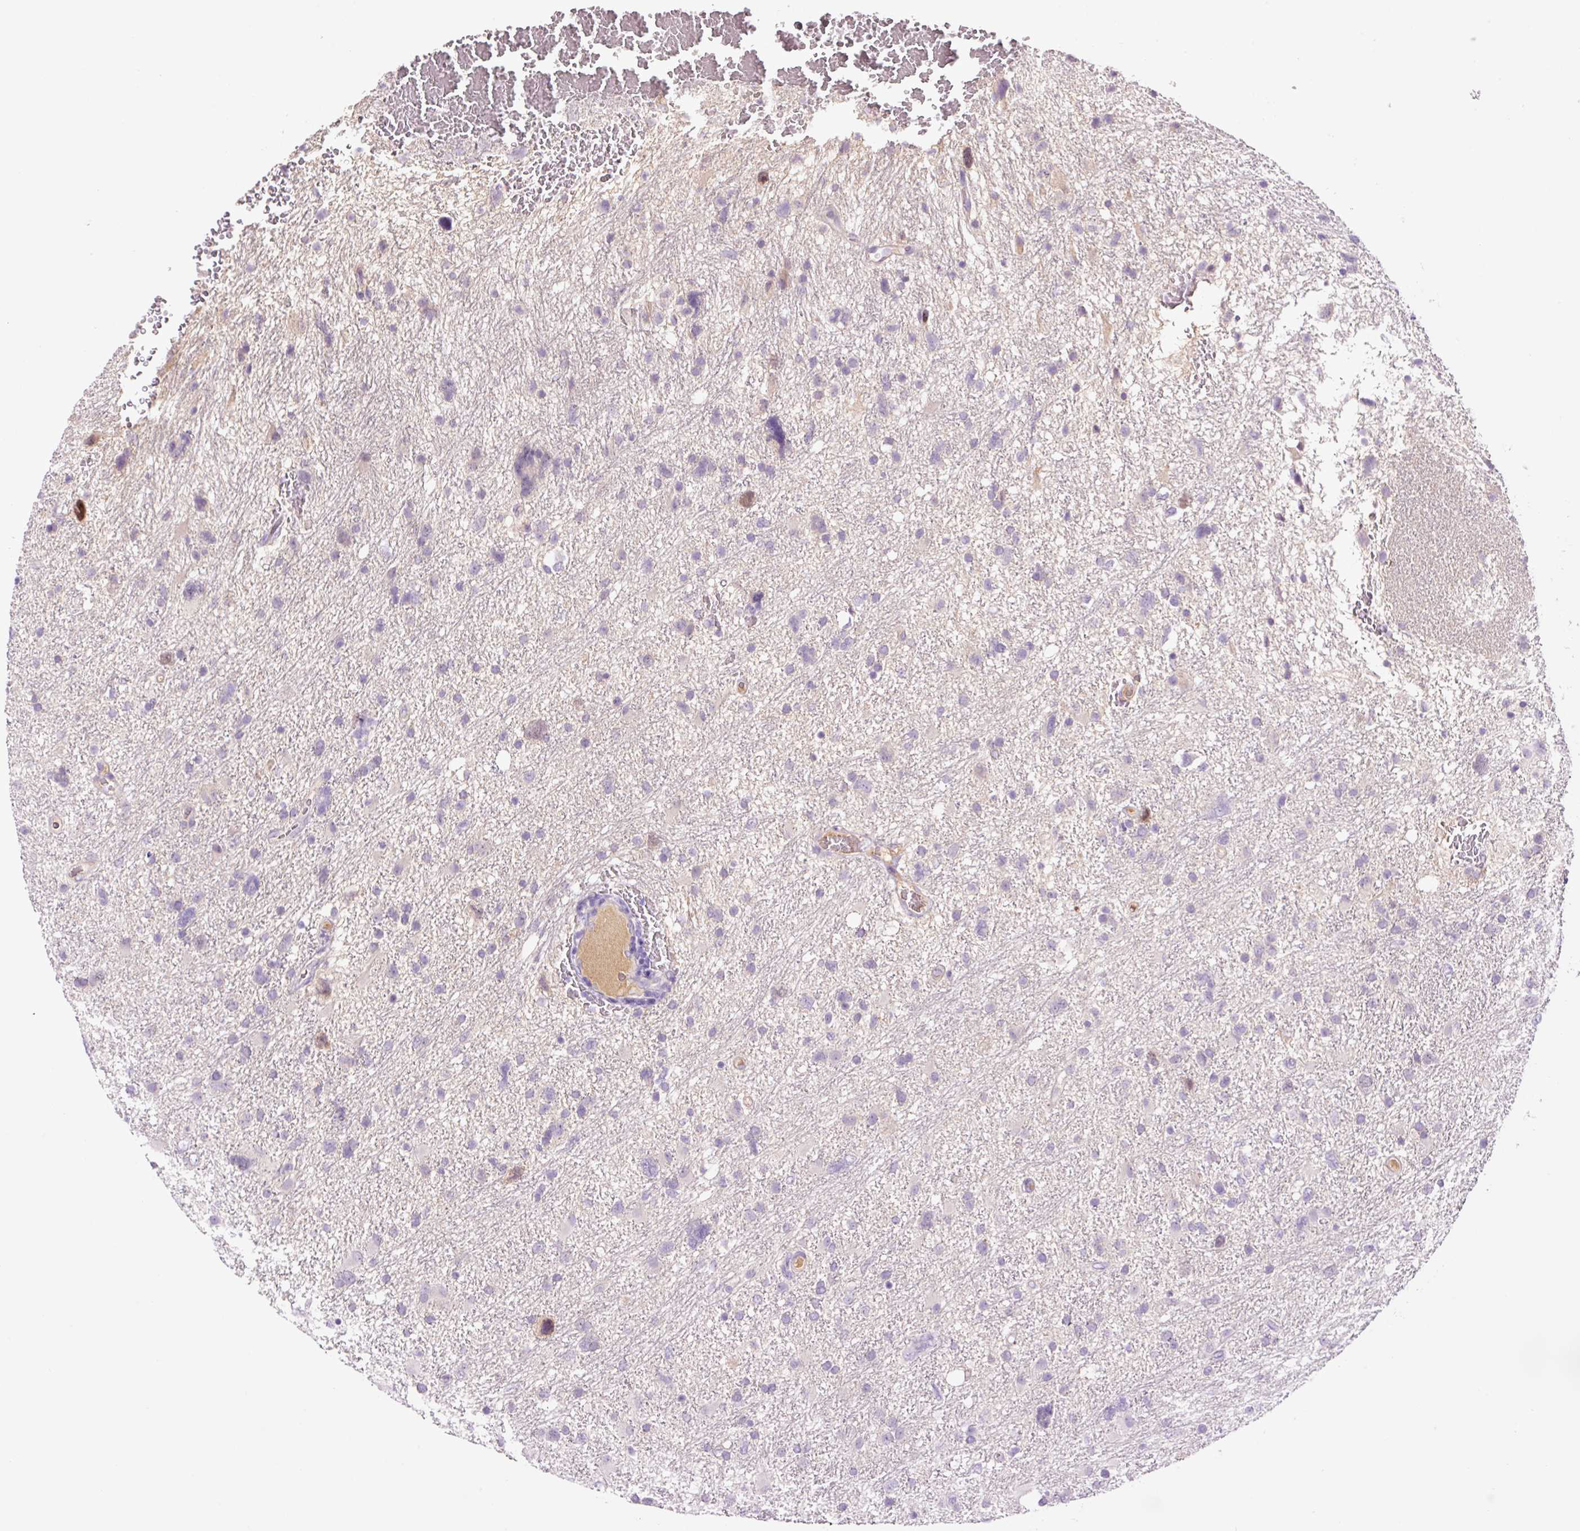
{"staining": {"intensity": "negative", "quantity": "none", "location": "none"}, "tissue": "glioma", "cell_type": "Tumor cells", "image_type": "cancer", "snomed": [{"axis": "morphology", "description": "Glioma, malignant, High grade"}, {"axis": "topography", "description": "Brain"}], "caption": "This is an immunohistochemistry photomicrograph of high-grade glioma (malignant). There is no positivity in tumor cells.", "gene": "DPPA4", "patient": {"sex": "male", "age": 61}}